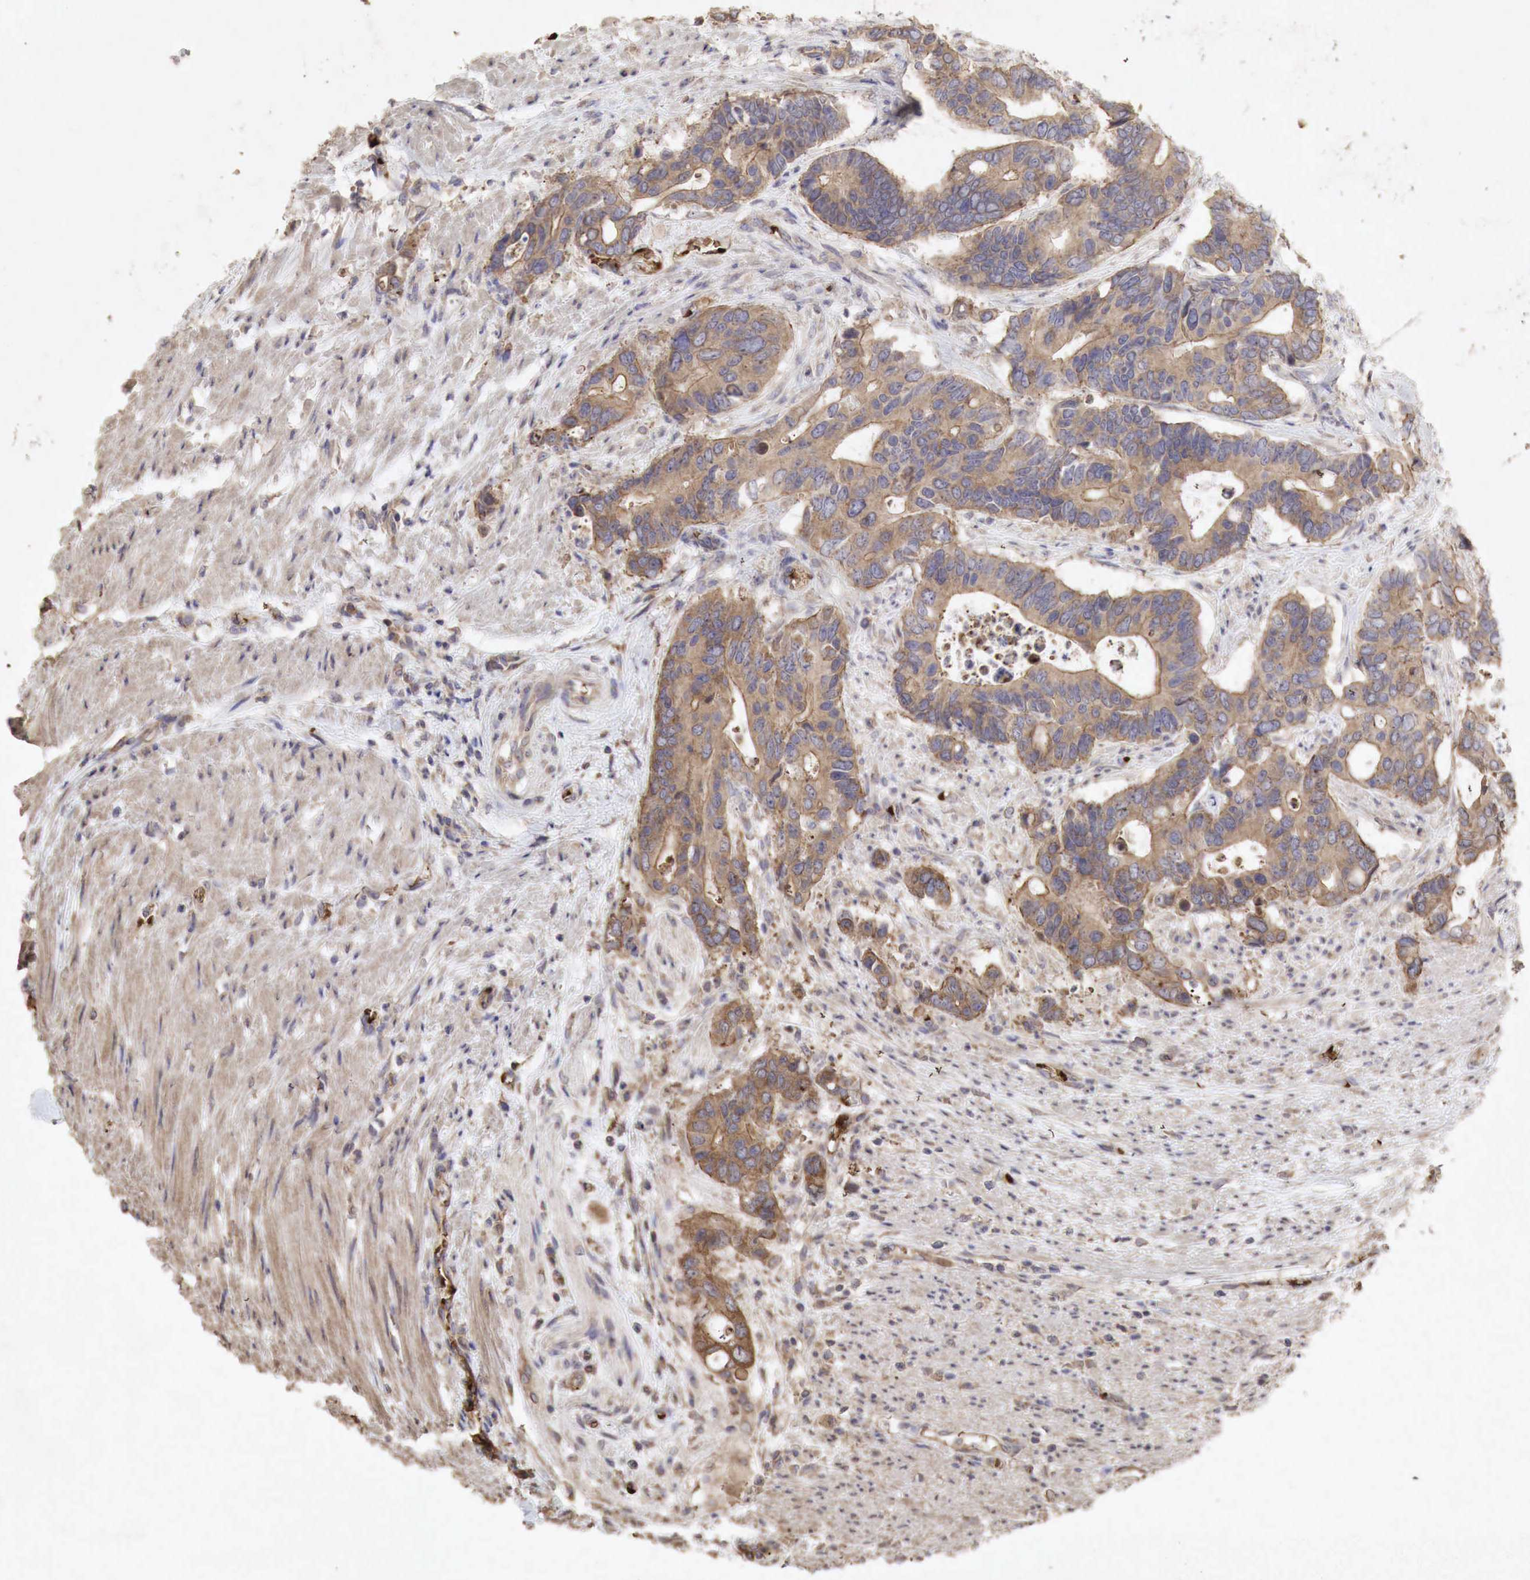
{"staining": {"intensity": "moderate", "quantity": ">75%", "location": "cytoplasmic/membranous"}, "tissue": "colorectal cancer", "cell_type": "Tumor cells", "image_type": "cancer", "snomed": [{"axis": "morphology", "description": "Adenocarcinoma, NOS"}, {"axis": "topography", "description": "Colon"}], "caption": "A high-resolution micrograph shows immunohistochemistry staining of colorectal cancer, which exhibits moderate cytoplasmic/membranous positivity in approximately >75% of tumor cells.", "gene": "PABPC5", "patient": {"sex": "male", "age": 49}}